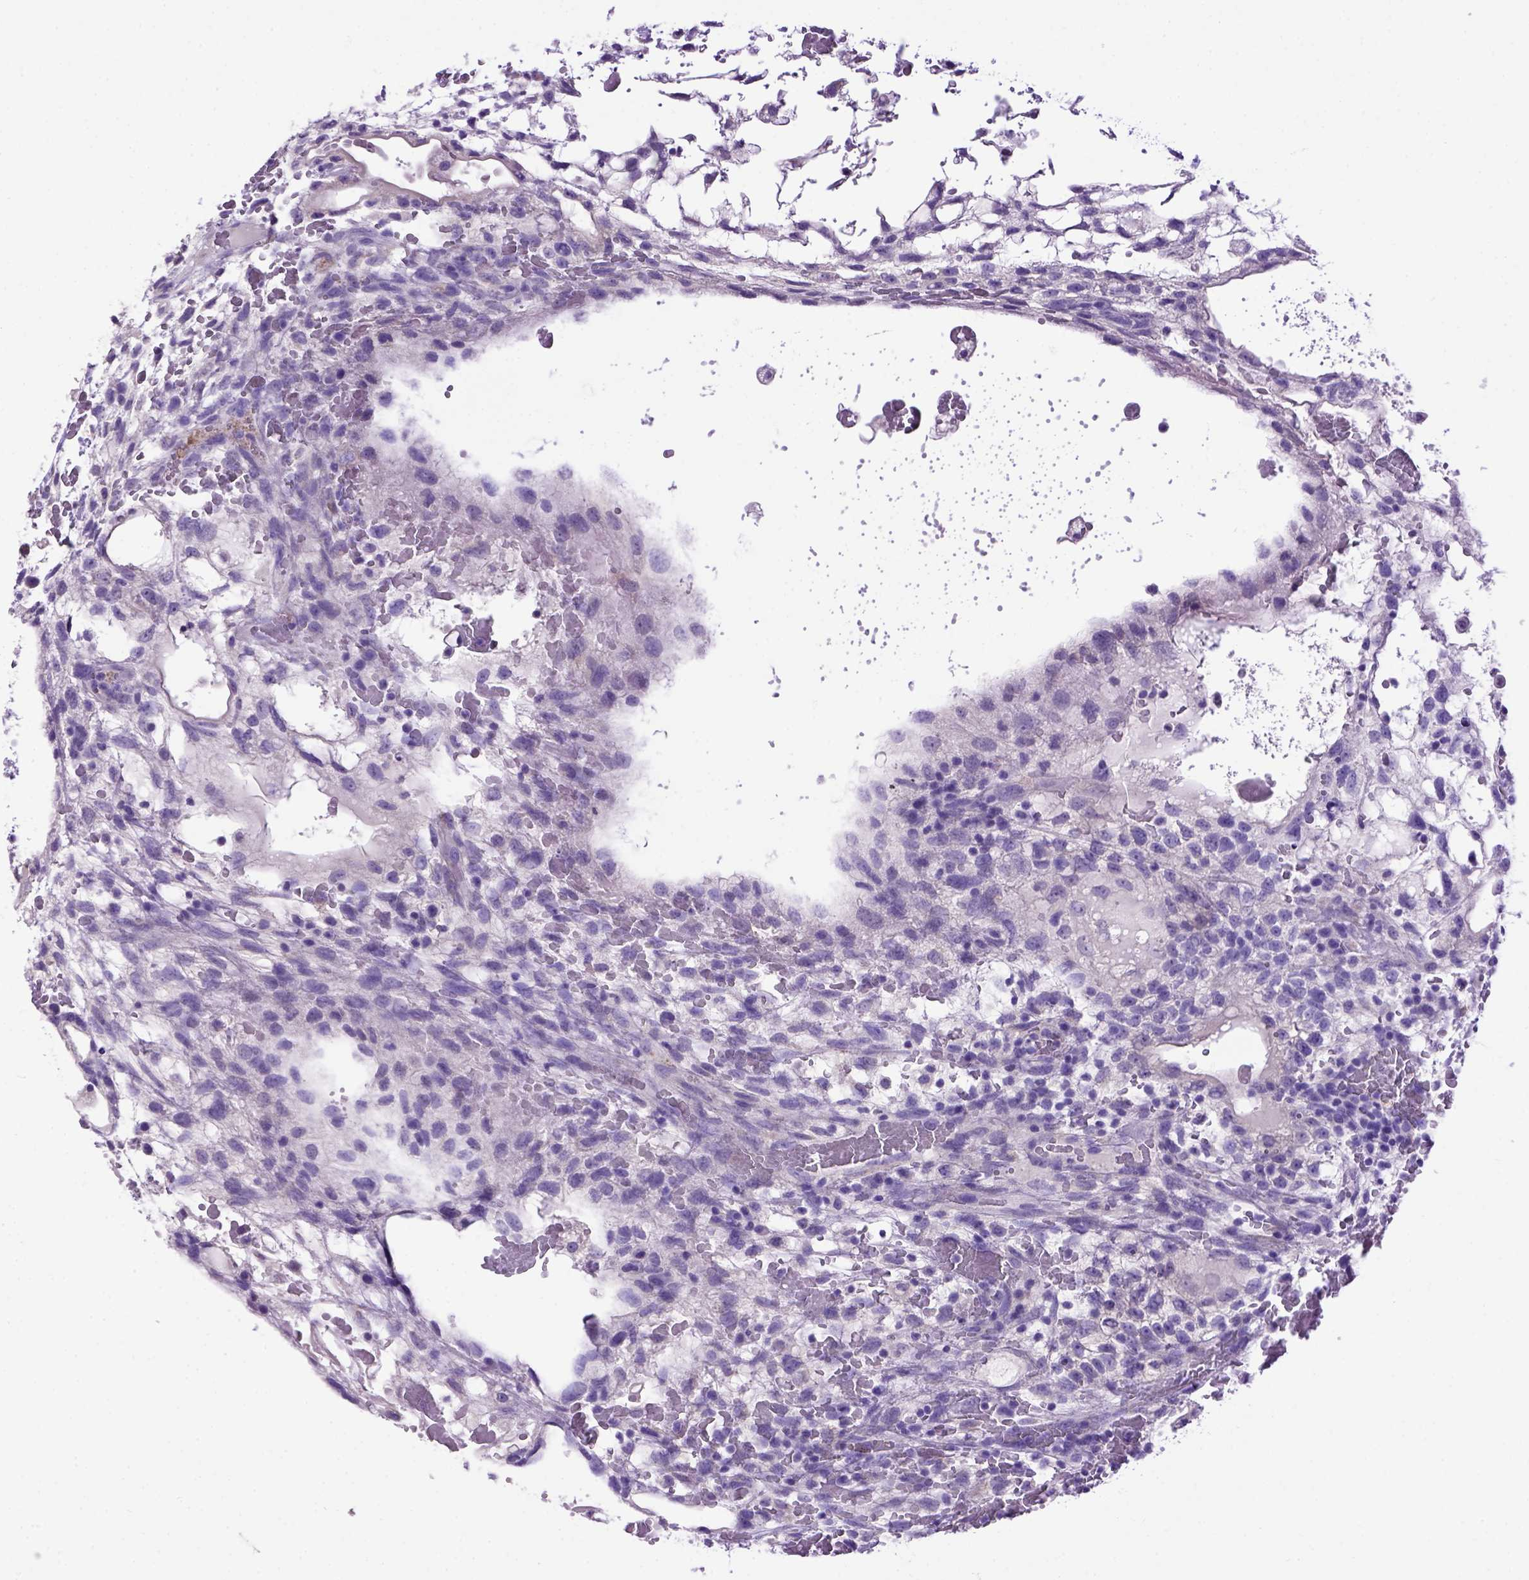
{"staining": {"intensity": "negative", "quantity": "none", "location": "none"}, "tissue": "testis cancer", "cell_type": "Tumor cells", "image_type": "cancer", "snomed": [{"axis": "morphology", "description": "Normal tissue, NOS"}, {"axis": "morphology", "description": "Carcinoma, Embryonal, NOS"}, {"axis": "topography", "description": "Testis"}], "caption": "Immunohistochemical staining of testis cancer exhibits no significant expression in tumor cells. Nuclei are stained in blue.", "gene": "PTGES", "patient": {"sex": "male", "age": 32}}